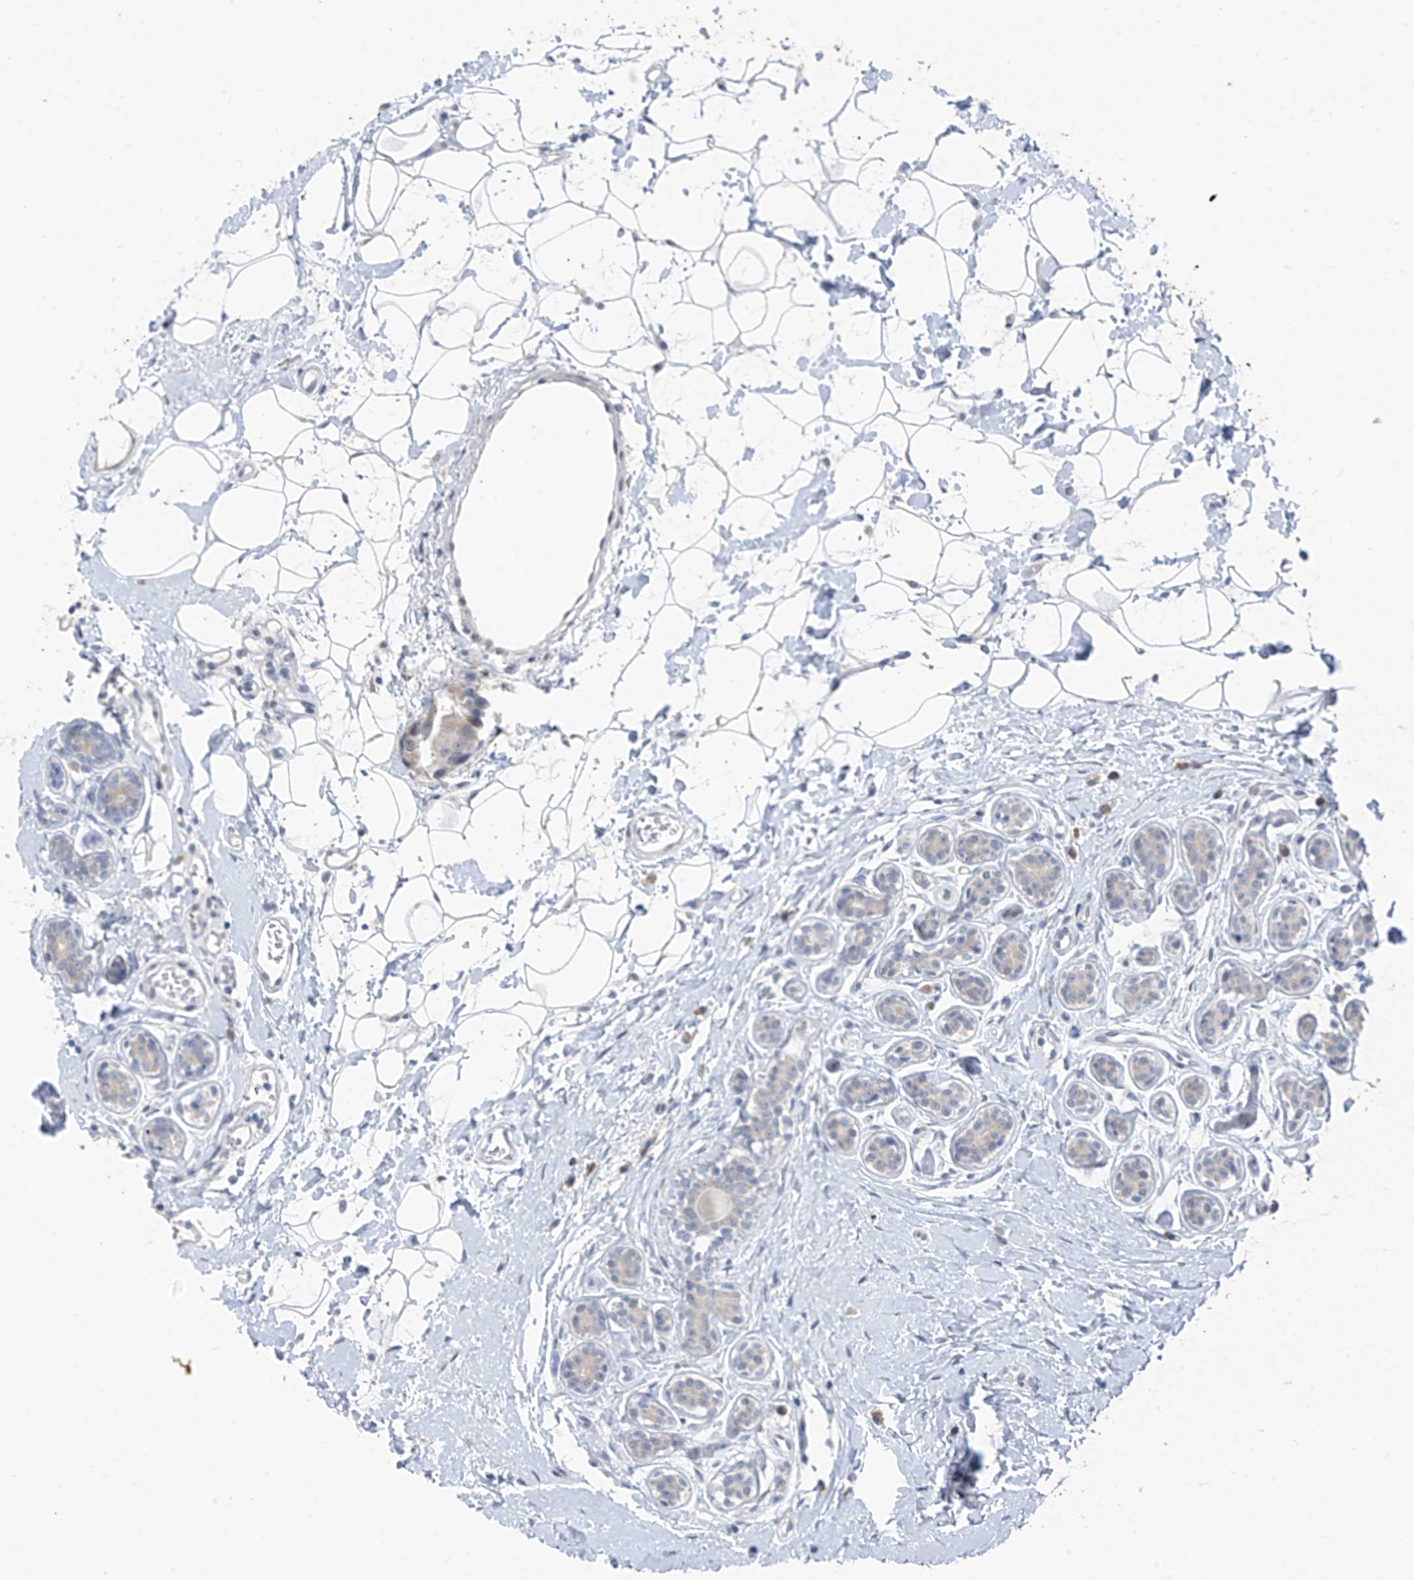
{"staining": {"intensity": "weak", "quantity": "<25%", "location": "nuclear"}, "tissue": "breast cancer", "cell_type": "Tumor cells", "image_type": "cancer", "snomed": [{"axis": "morphology", "description": "Normal tissue, NOS"}, {"axis": "morphology", "description": "Duct carcinoma"}, {"axis": "topography", "description": "Breast"}], "caption": "DAB immunohistochemical staining of human breast cancer (invasive ductal carcinoma) exhibits no significant expression in tumor cells.", "gene": "CYP4V2", "patient": {"sex": "female", "age": 39}}